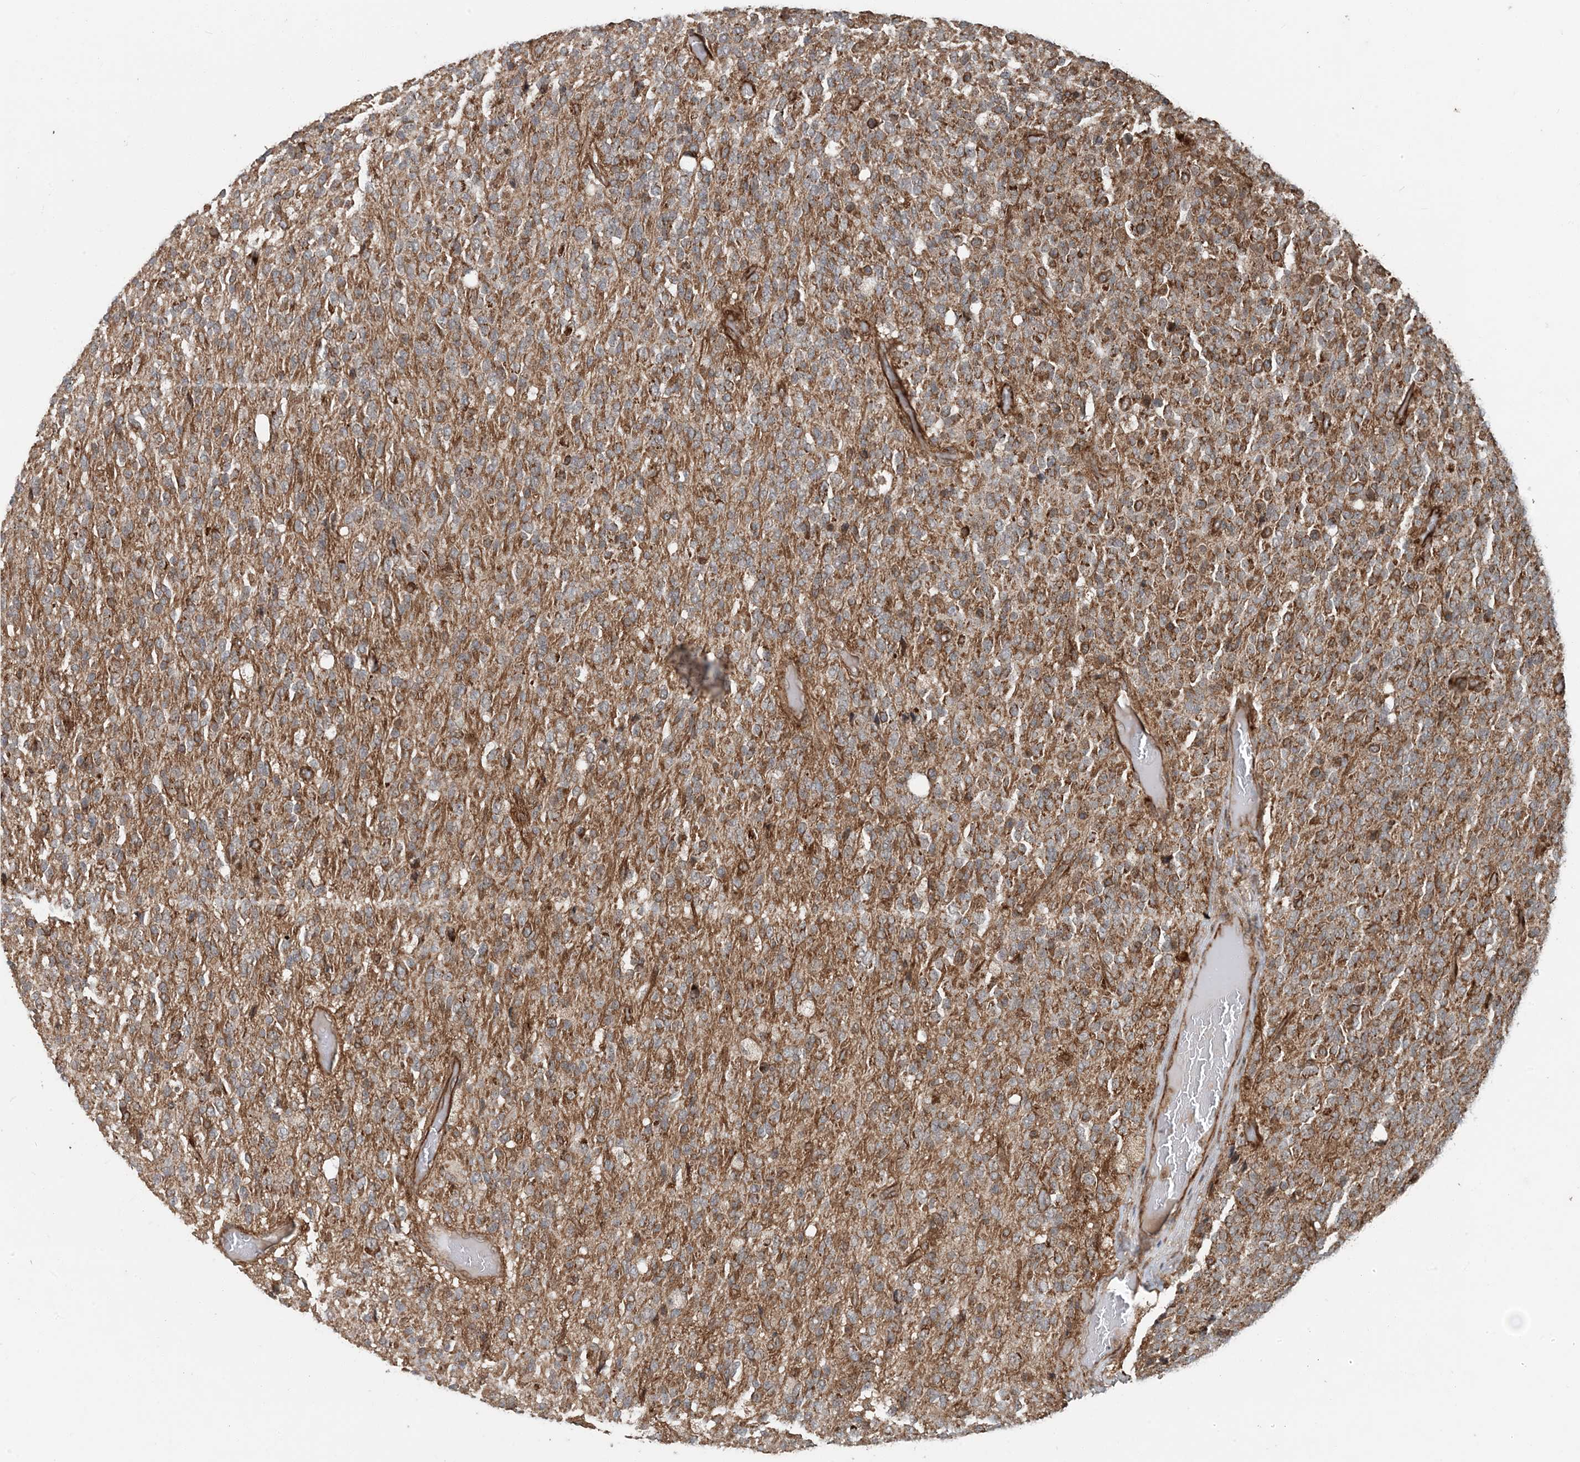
{"staining": {"intensity": "moderate", "quantity": "25%-75%", "location": "cytoplasmic/membranous"}, "tissue": "glioma", "cell_type": "Tumor cells", "image_type": "cancer", "snomed": [{"axis": "morphology", "description": "Glioma, malignant, High grade"}, {"axis": "topography", "description": "pancreas cauda"}], "caption": "There is medium levels of moderate cytoplasmic/membranous positivity in tumor cells of glioma, as demonstrated by immunohistochemical staining (brown color).", "gene": "EDEM2", "patient": {"sex": "male", "age": 60}}